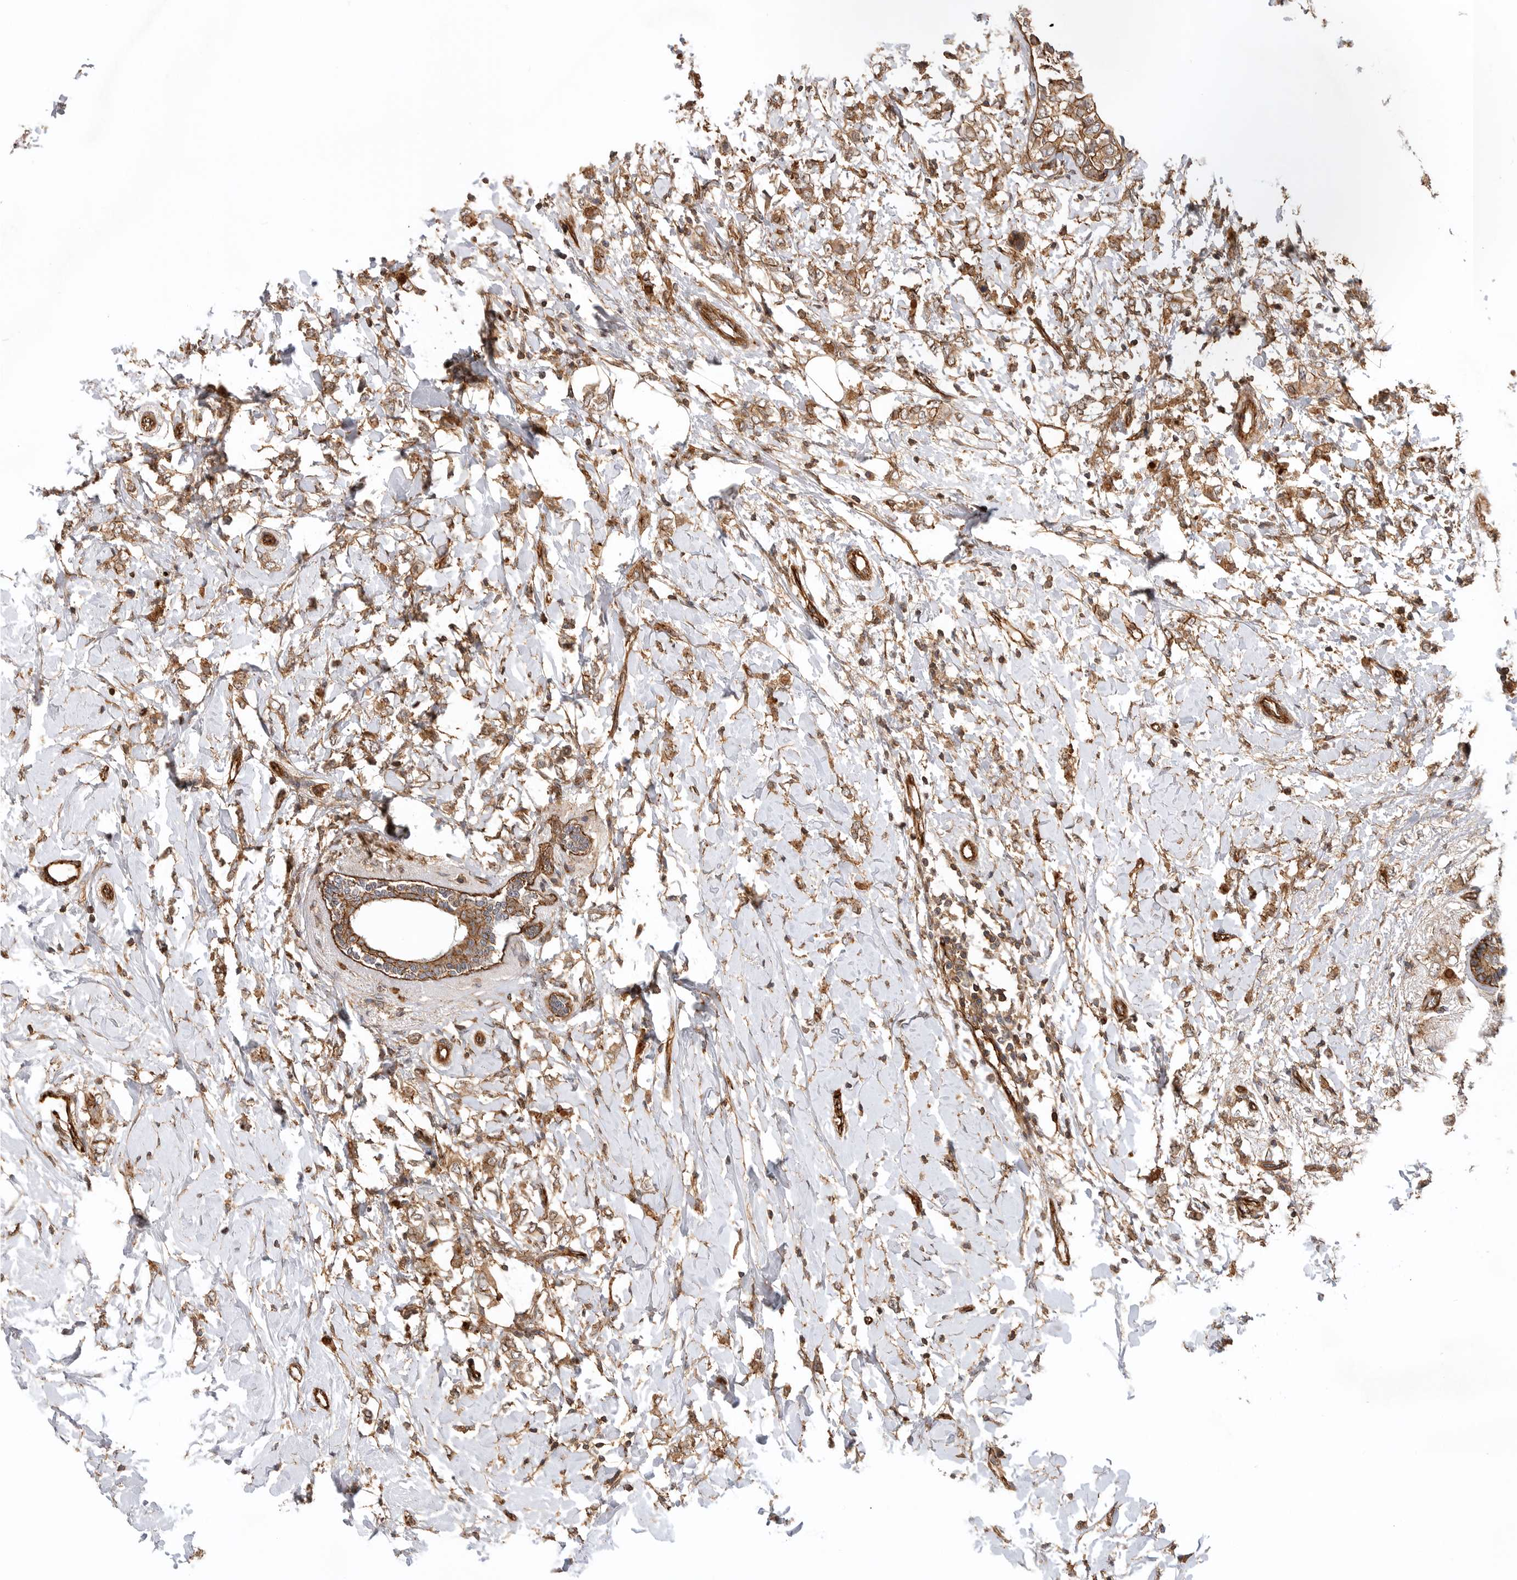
{"staining": {"intensity": "moderate", "quantity": ">75%", "location": "cytoplasmic/membranous"}, "tissue": "breast cancer", "cell_type": "Tumor cells", "image_type": "cancer", "snomed": [{"axis": "morphology", "description": "Normal tissue, NOS"}, {"axis": "morphology", "description": "Lobular carcinoma"}, {"axis": "topography", "description": "Breast"}], "caption": "Protein expression analysis of breast lobular carcinoma displays moderate cytoplasmic/membranous staining in approximately >75% of tumor cells.", "gene": "GPATCH2", "patient": {"sex": "female", "age": 47}}